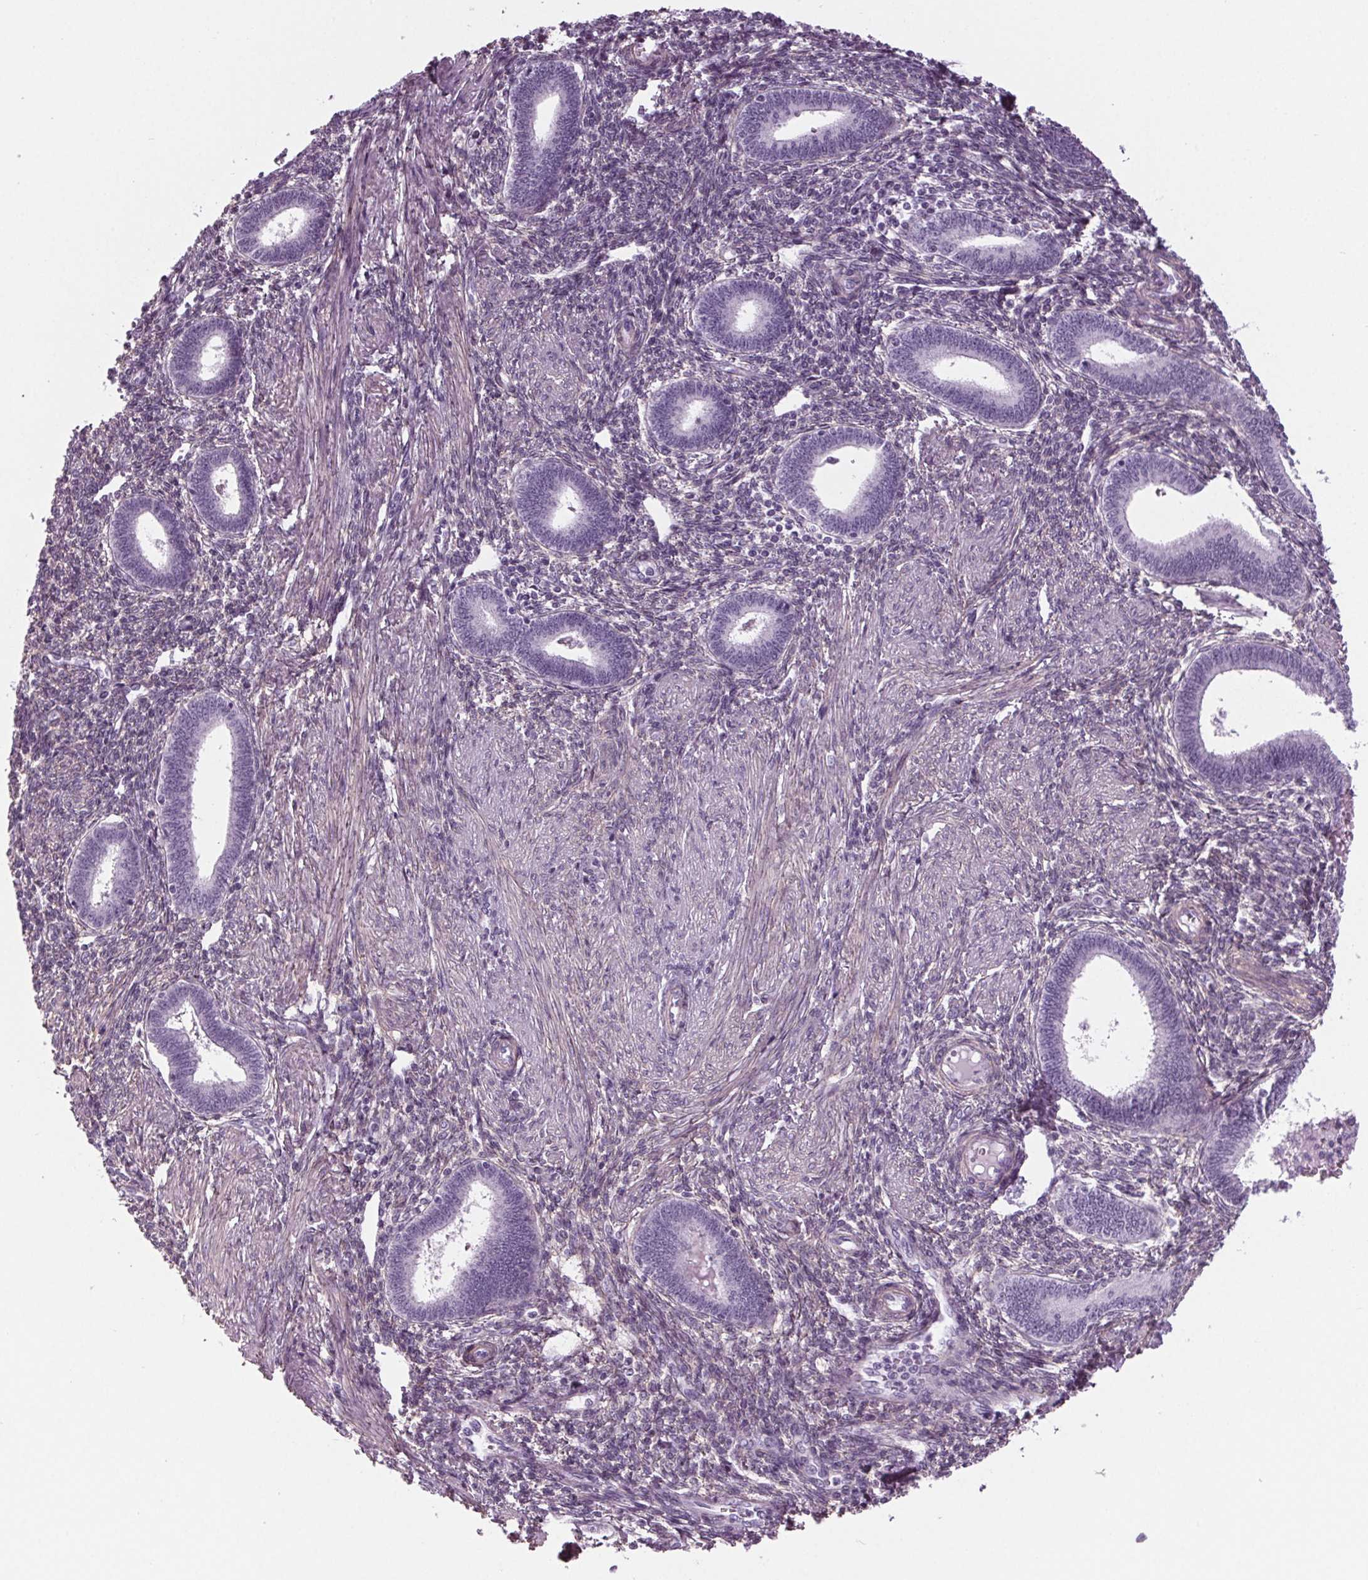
{"staining": {"intensity": "negative", "quantity": "none", "location": "none"}, "tissue": "endometrium", "cell_type": "Cells in endometrial stroma", "image_type": "normal", "snomed": [{"axis": "morphology", "description": "Normal tissue, NOS"}, {"axis": "topography", "description": "Endometrium"}], "caption": "Histopathology image shows no significant protein positivity in cells in endometrial stroma of unremarkable endometrium. (DAB (3,3'-diaminobenzidine) IHC visualized using brightfield microscopy, high magnification).", "gene": "BHLHE22", "patient": {"sex": "female", "age": 42}}